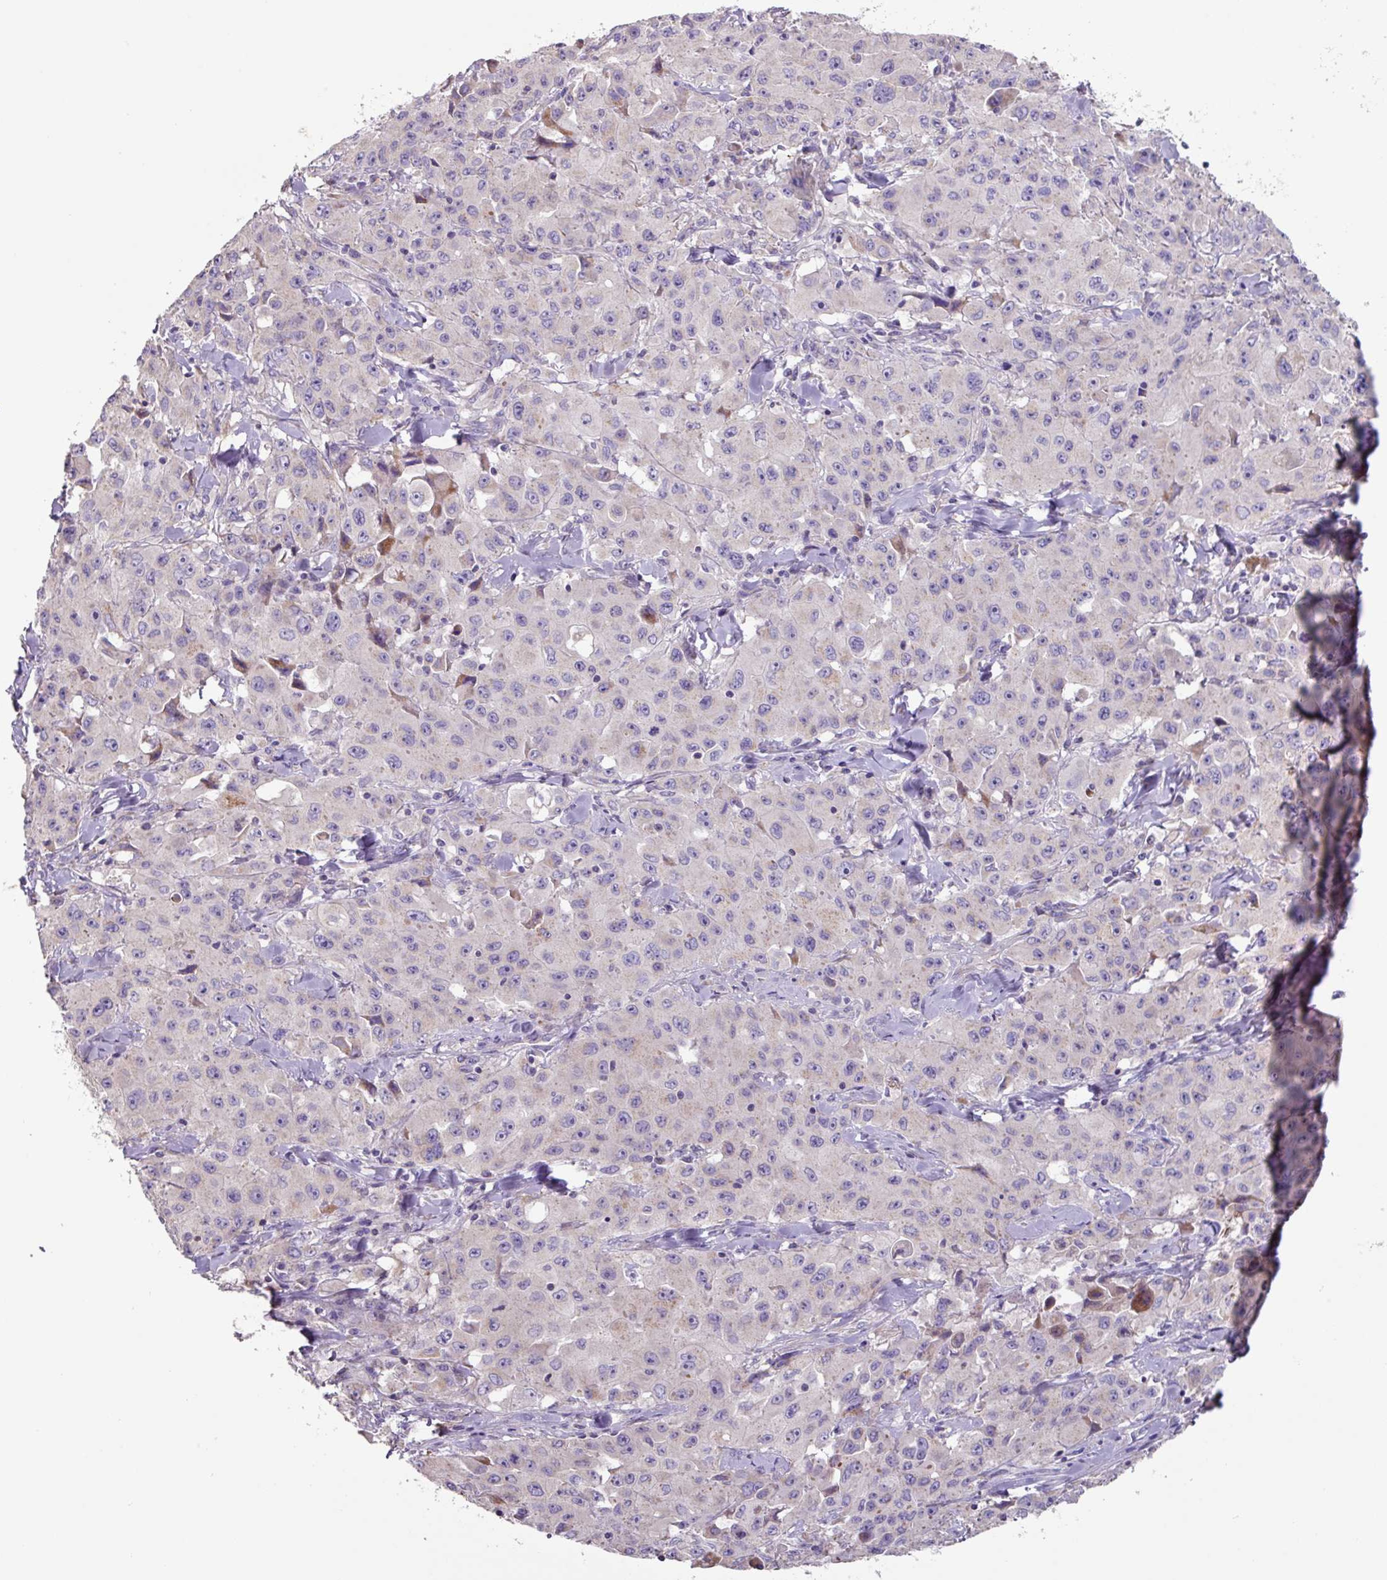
{"staining": {"intensity": "negative", "quantity": "none", "location": "none"}, "tissue": "lung cancer", "cell_type": "Tumor cells", "image_type": "cancer", "snomed": [{"axis": "morphology", "description": "Squamous cell carcinoma, NOS"}, {"axis": "topography", "description": "Lung"}], "caption": "Immunohistochemistry photomicrograph of neoplastic tissue: lung cancer (squamous cell carcinoma) stained with DAB shows no significant protein expression in tumor cells.", "gene": "MRRF", "patient": {"sex": "male", "age": 63}}